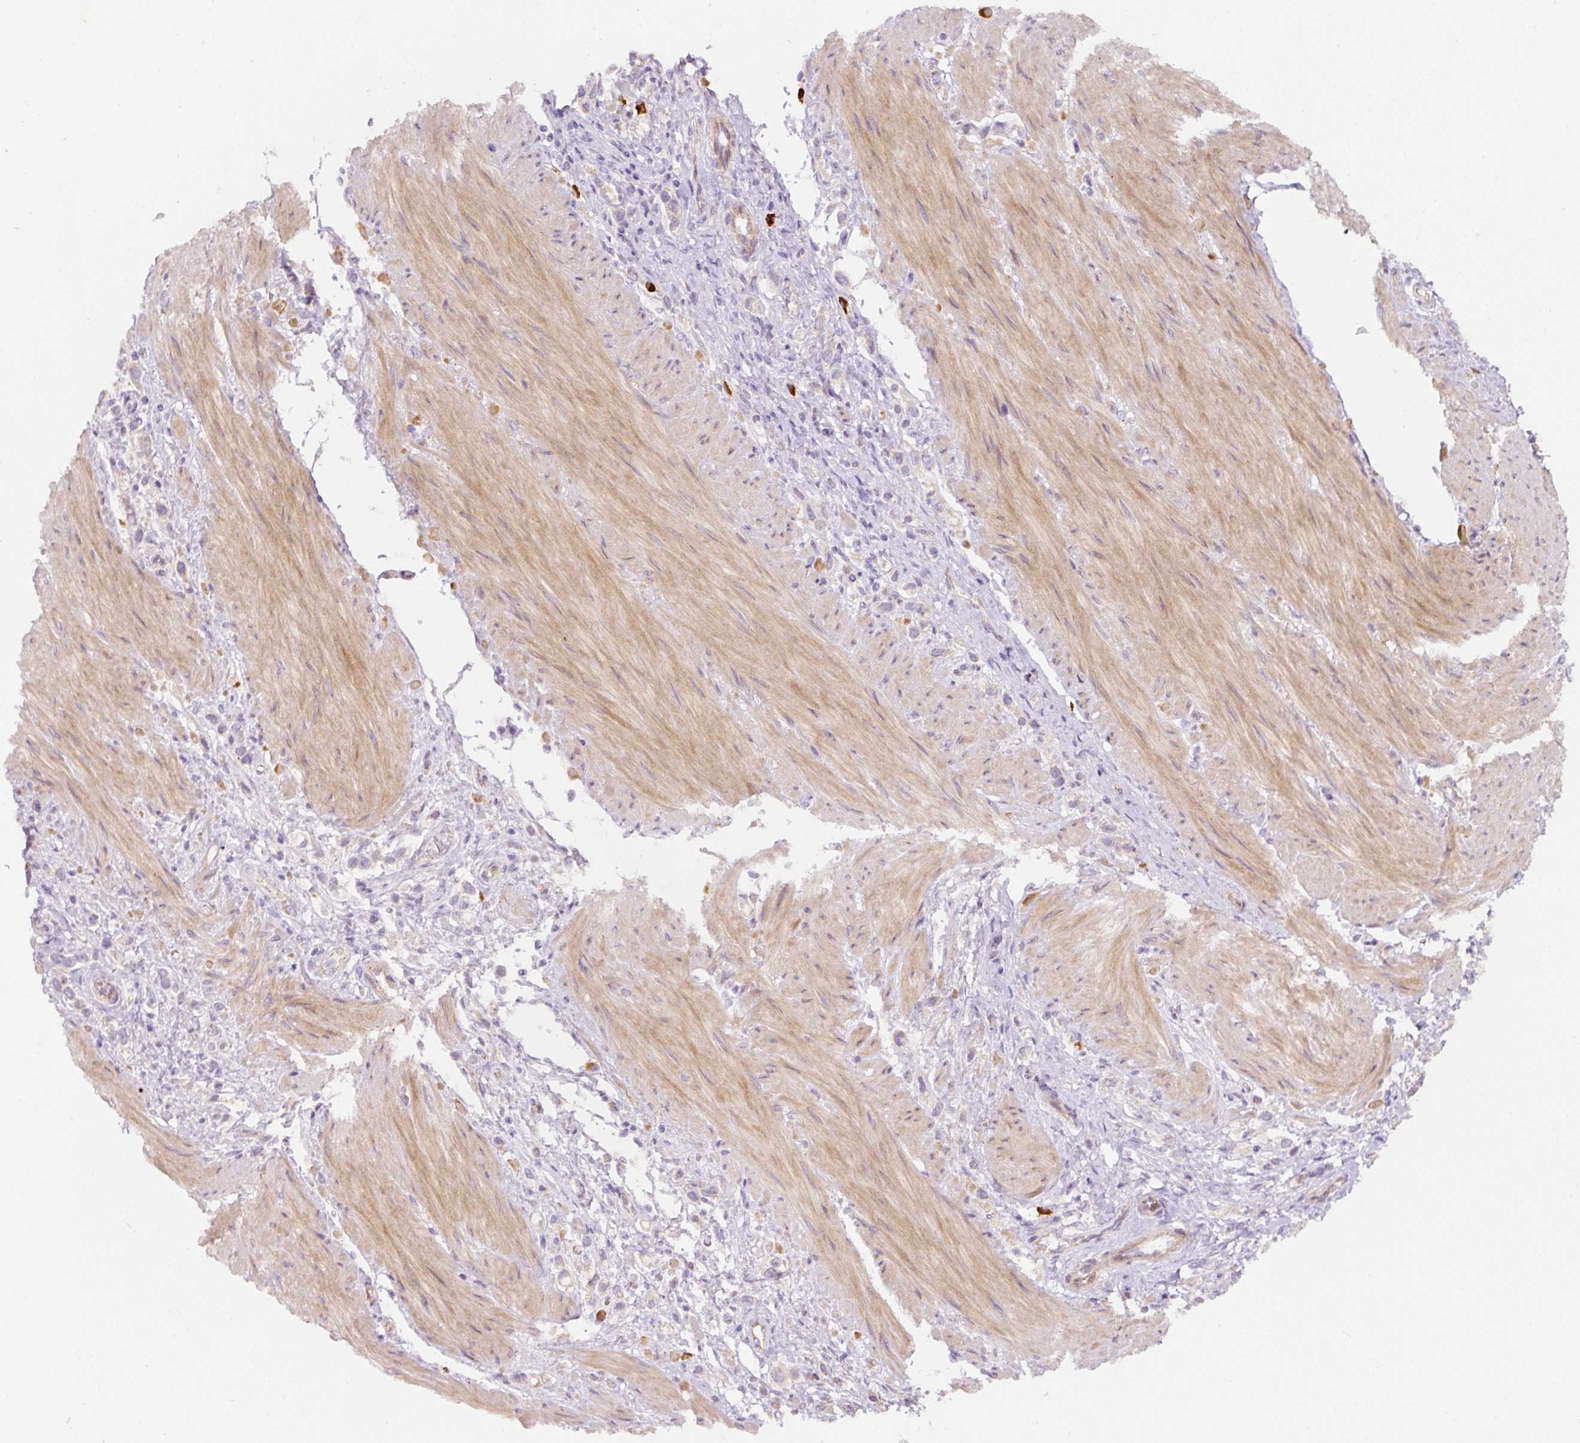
{"staining": {"intensity": "negative", "quantity": "none", "location": "none"}, "tissue": "stomach cancer", "cell_type": "Tumor cells", "image_type": "cancer", "snomed": [{"axis": "morphology", "description": "Adenocarcinoma, NOS"}, {"axis": "topography", "description": "Stomach"}], "caption": "A high-resolution image shows immunohistochemistry staining of stomach cancer (adenocarcinoma), which demonstrates no significant staining in tumor cells.", "gene": "NBPF11", "patient": {"sex": "female", "age": 65}}